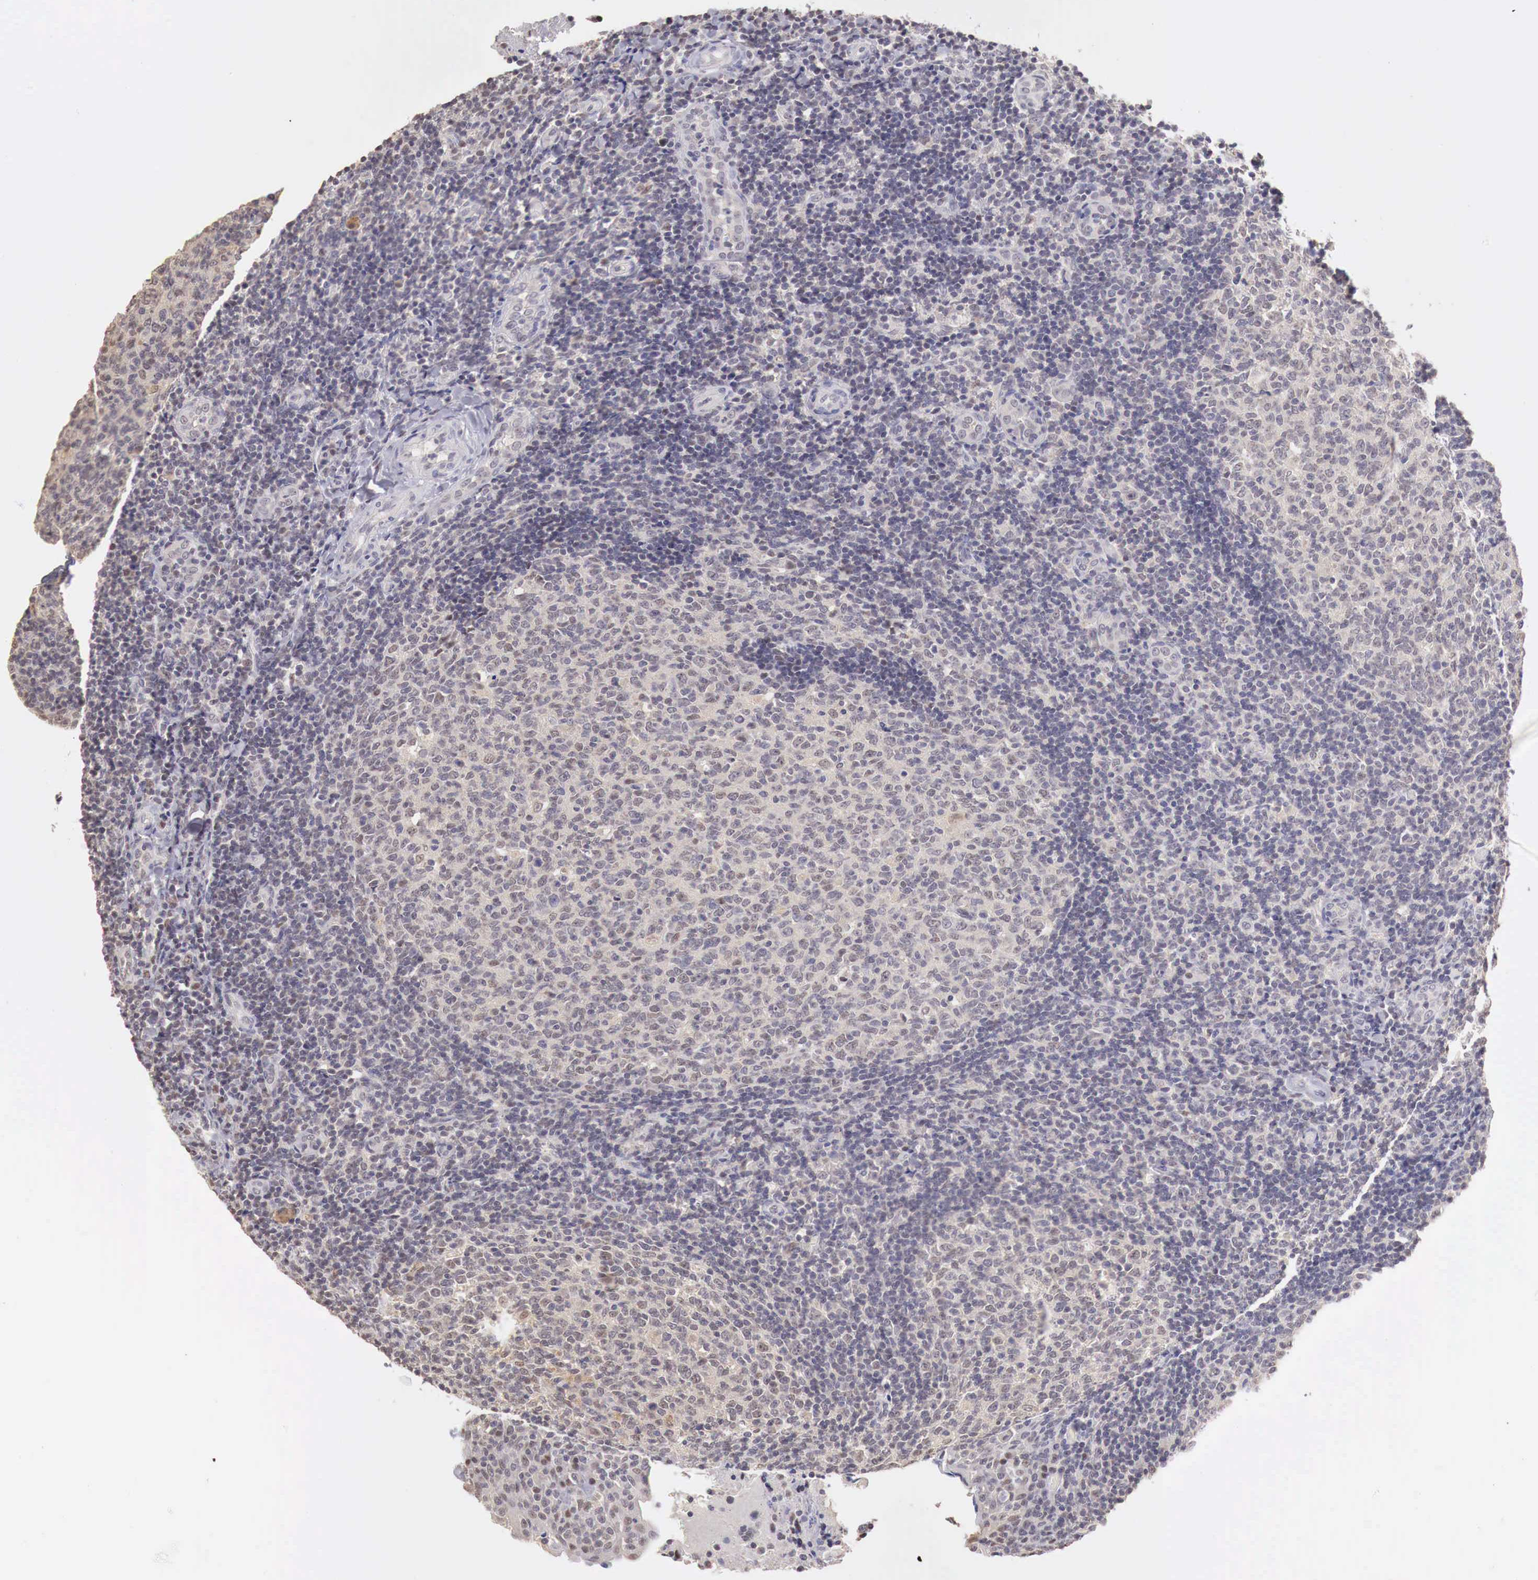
{"staining": {"intensity": "weak", "quantity": "<25%", "location": "nuclear"}, "tissue": "tonsil", "cell_type": "Germinal center cells", "image_type": "normal", "snomed": [{"axis": "morphology", "description": "Normal tissue, NOS"}, {"axis": "topography", "description": "Tonsil"}], "caption": "Germinal center cells are negative for brown protein staining in unremarkable tonsil.", "gene": "UBA1", "patient": {"sex": "female", "age": 3}}